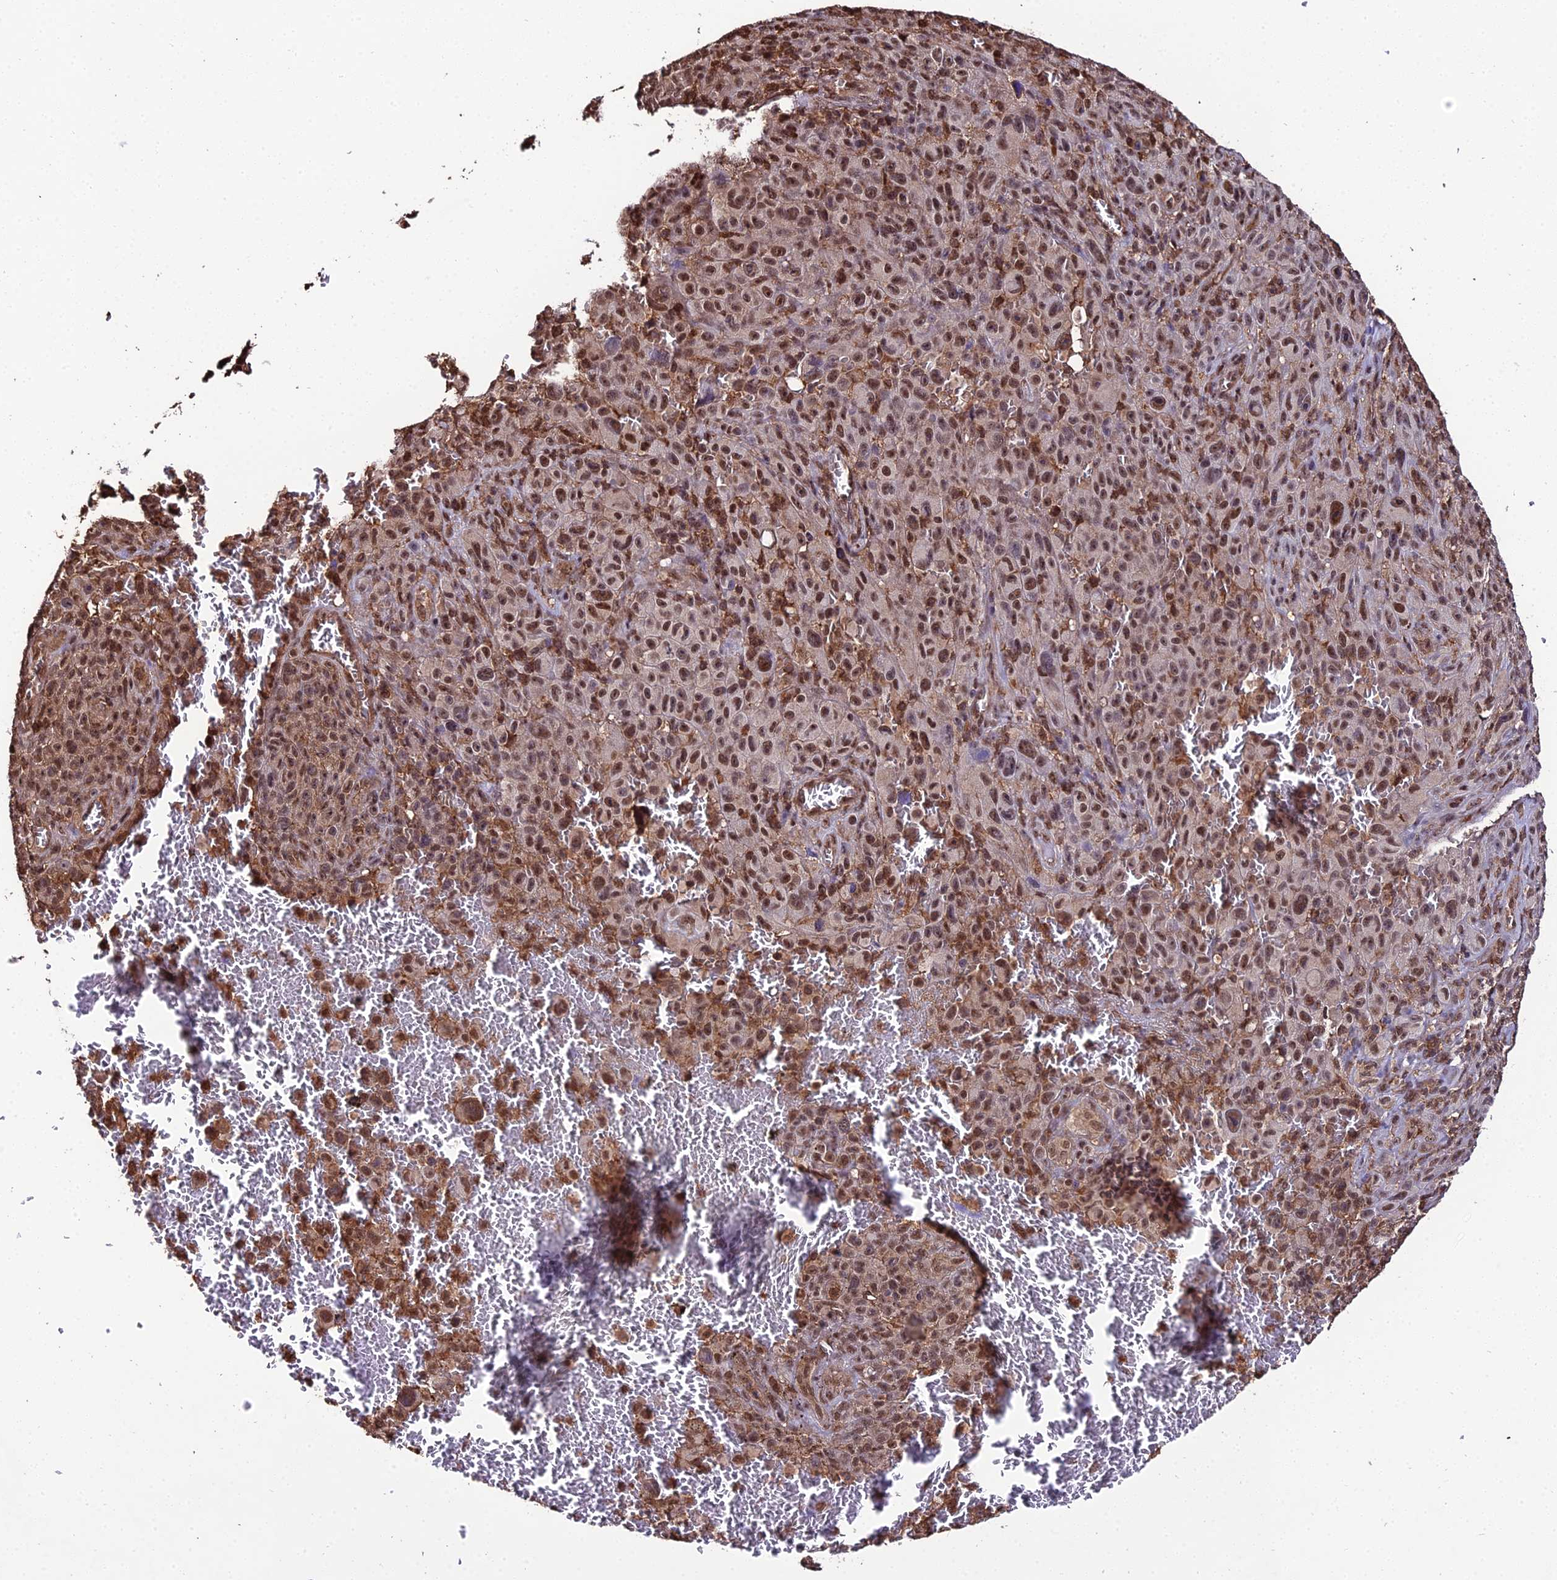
{"staining": {"intensity": "moderate", "quantity": ">75%", "location": "nuclear"}, "tissue": "melanoma", "cell_type": "Tumor cells", "image_type": "cancer", "snomed": [{"axis": "morphology", "description": "Malignant melanoma, NOS"}, {"axis": "topography", "description": "Skin"}], "caption": "An image of human malignant melanoma stained for a protein exhibits moderate nuclear brown staining in tumor cells.", "gene": "PPP4C", "patient": {"sex": "female", "age": 82}}